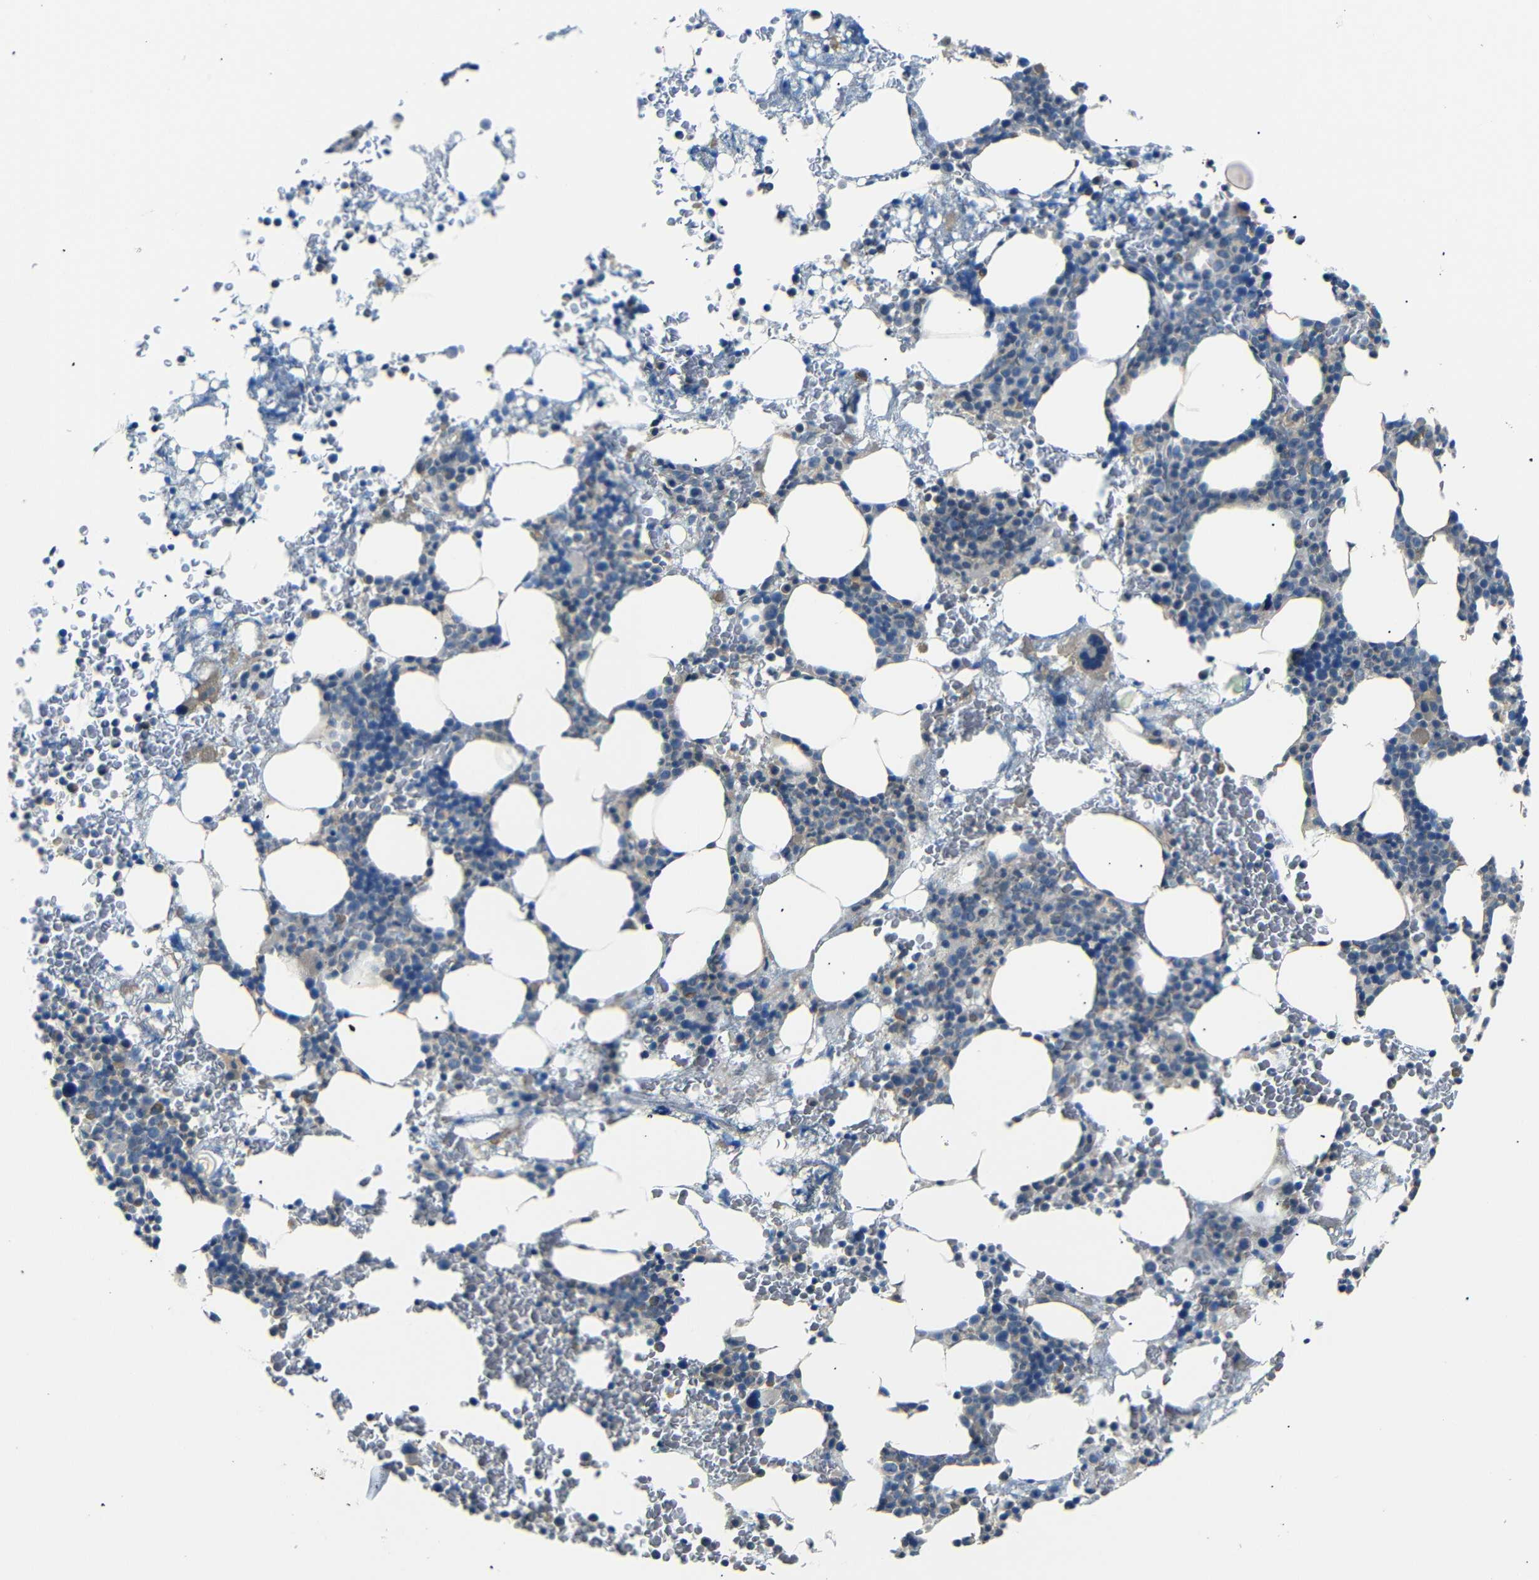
{"staining": {"intensity": "weak", "quantity": "<25%", "location": "cytoplasmic/membranous"}, "tissue": "bone marrow", "cell_type": "Hematopoietic cells", "image_type": "normal", "snomed": [{"axis": "morphology", "description": "Normal tissue, NOS"}, {"axis": "morphology", "description": "Inflammation, NOS"}, {"axis": "topography", "description": "Bone marrow"}], "caption": "This micrograph is of benign bone marrow stained with immunohistochemistry (IHC) to label a protein in brown with the nuclei are counter-stained blue. There is no staining in hematopoietic cells.", "gene": "SFN", "patient": {"sex": "female", "age": 84}}